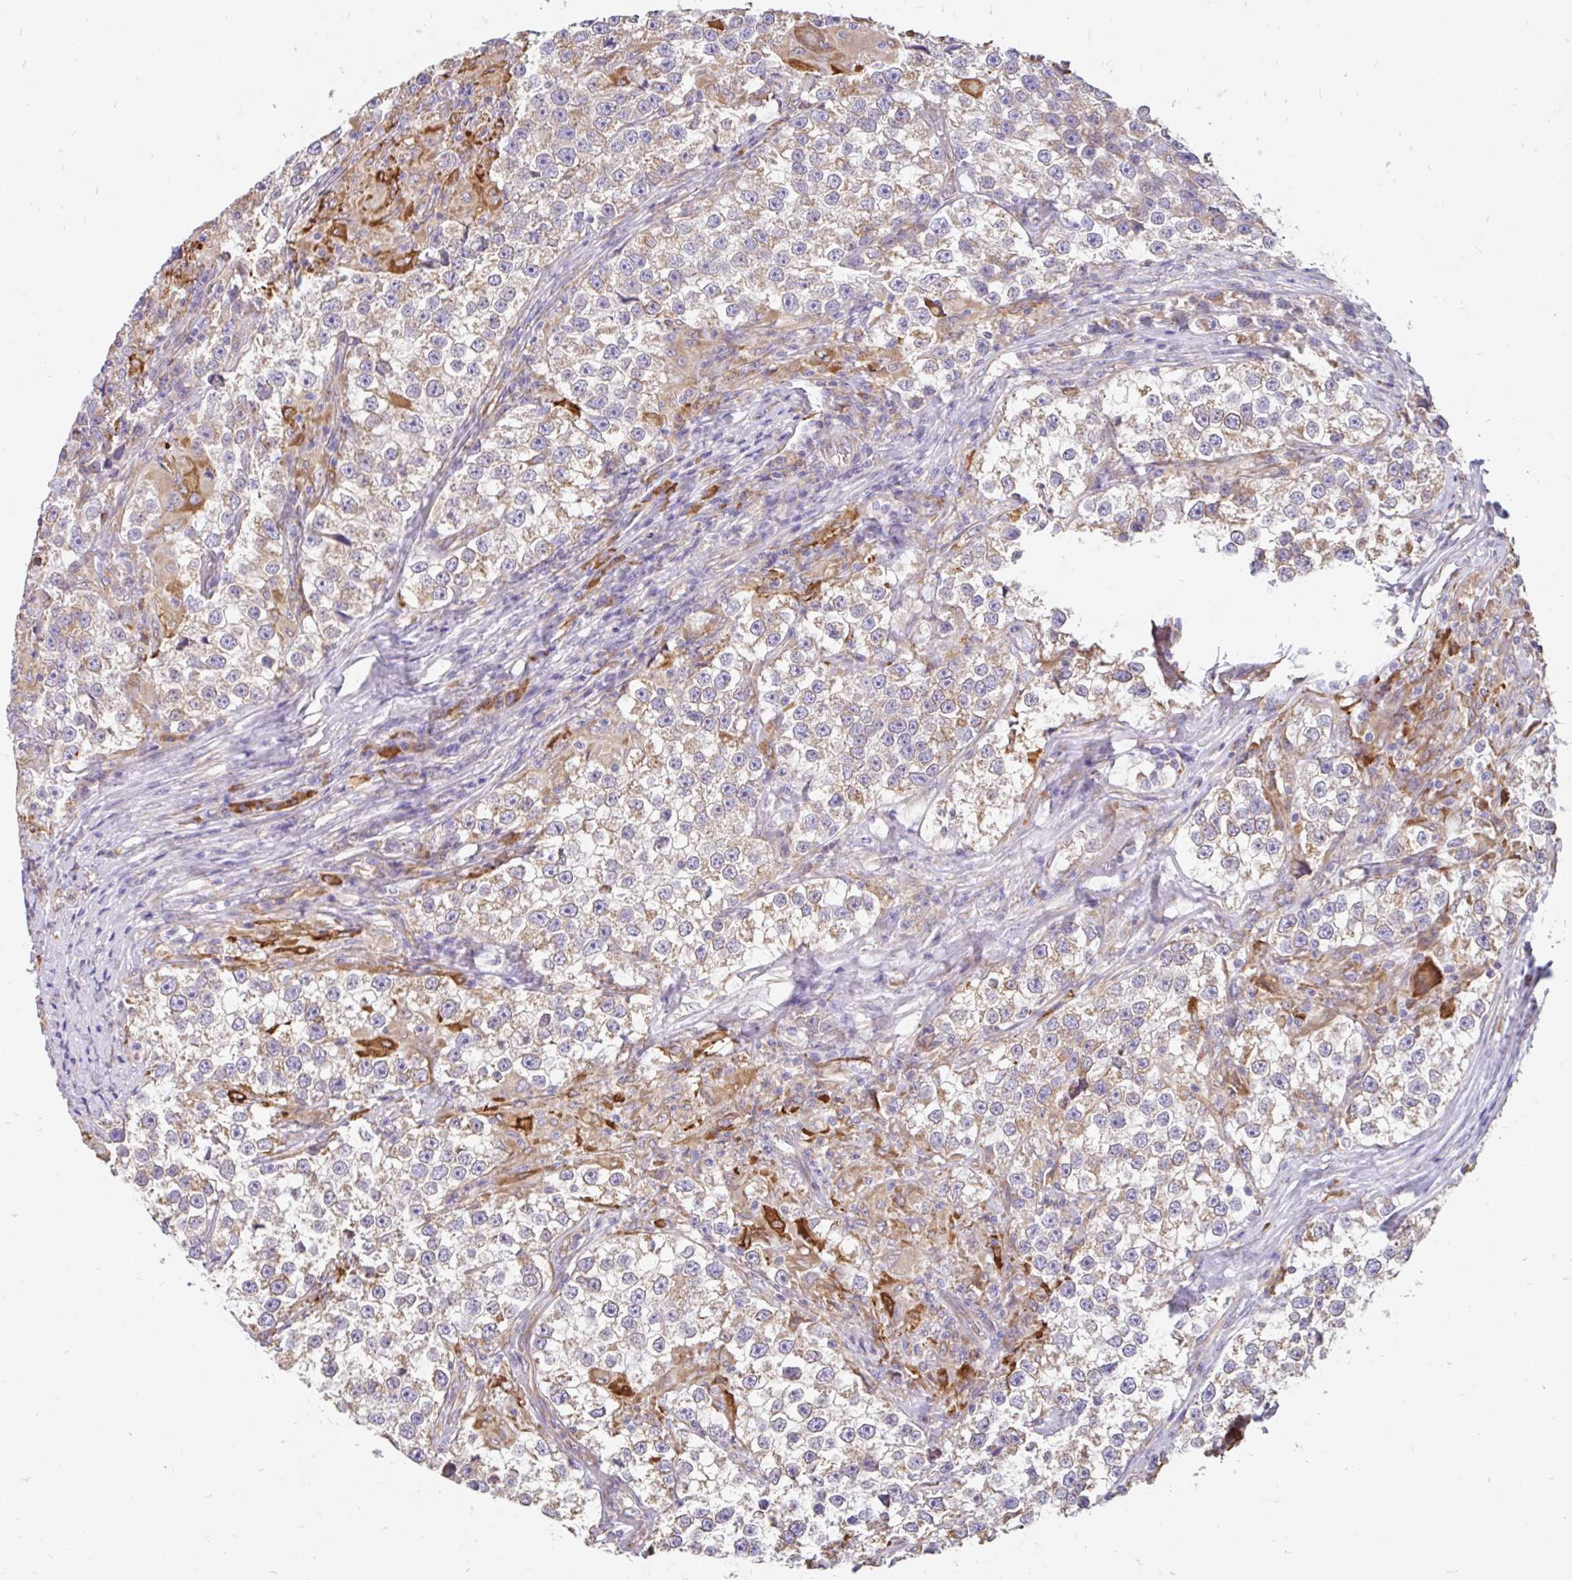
{"staining": {"intensity": "weak", "quantity": "25%-75%", "location": "cytoplasmic/membranous"}, "tissue": "testis cancer", "cell_type": "Tumor cells", "image_type": "cancer", "snomed": [{"axis": "morphology", "description": "Seminoma, NOS"}, {"axis": "topography", "description": "Testis"}], "caption": "Seminoma (testis) tissue displays weak cytoplasmic/membranous staining in about 25%-75% of tumor cells The staining is performed using DAB (3,3'-diaminobenzidine) brown chromogen to label protein expression. The nuclei are counter-stained blue using hematoxylin.", "gene": "EML5", "patient": {"sex": "male", "age": 46}}